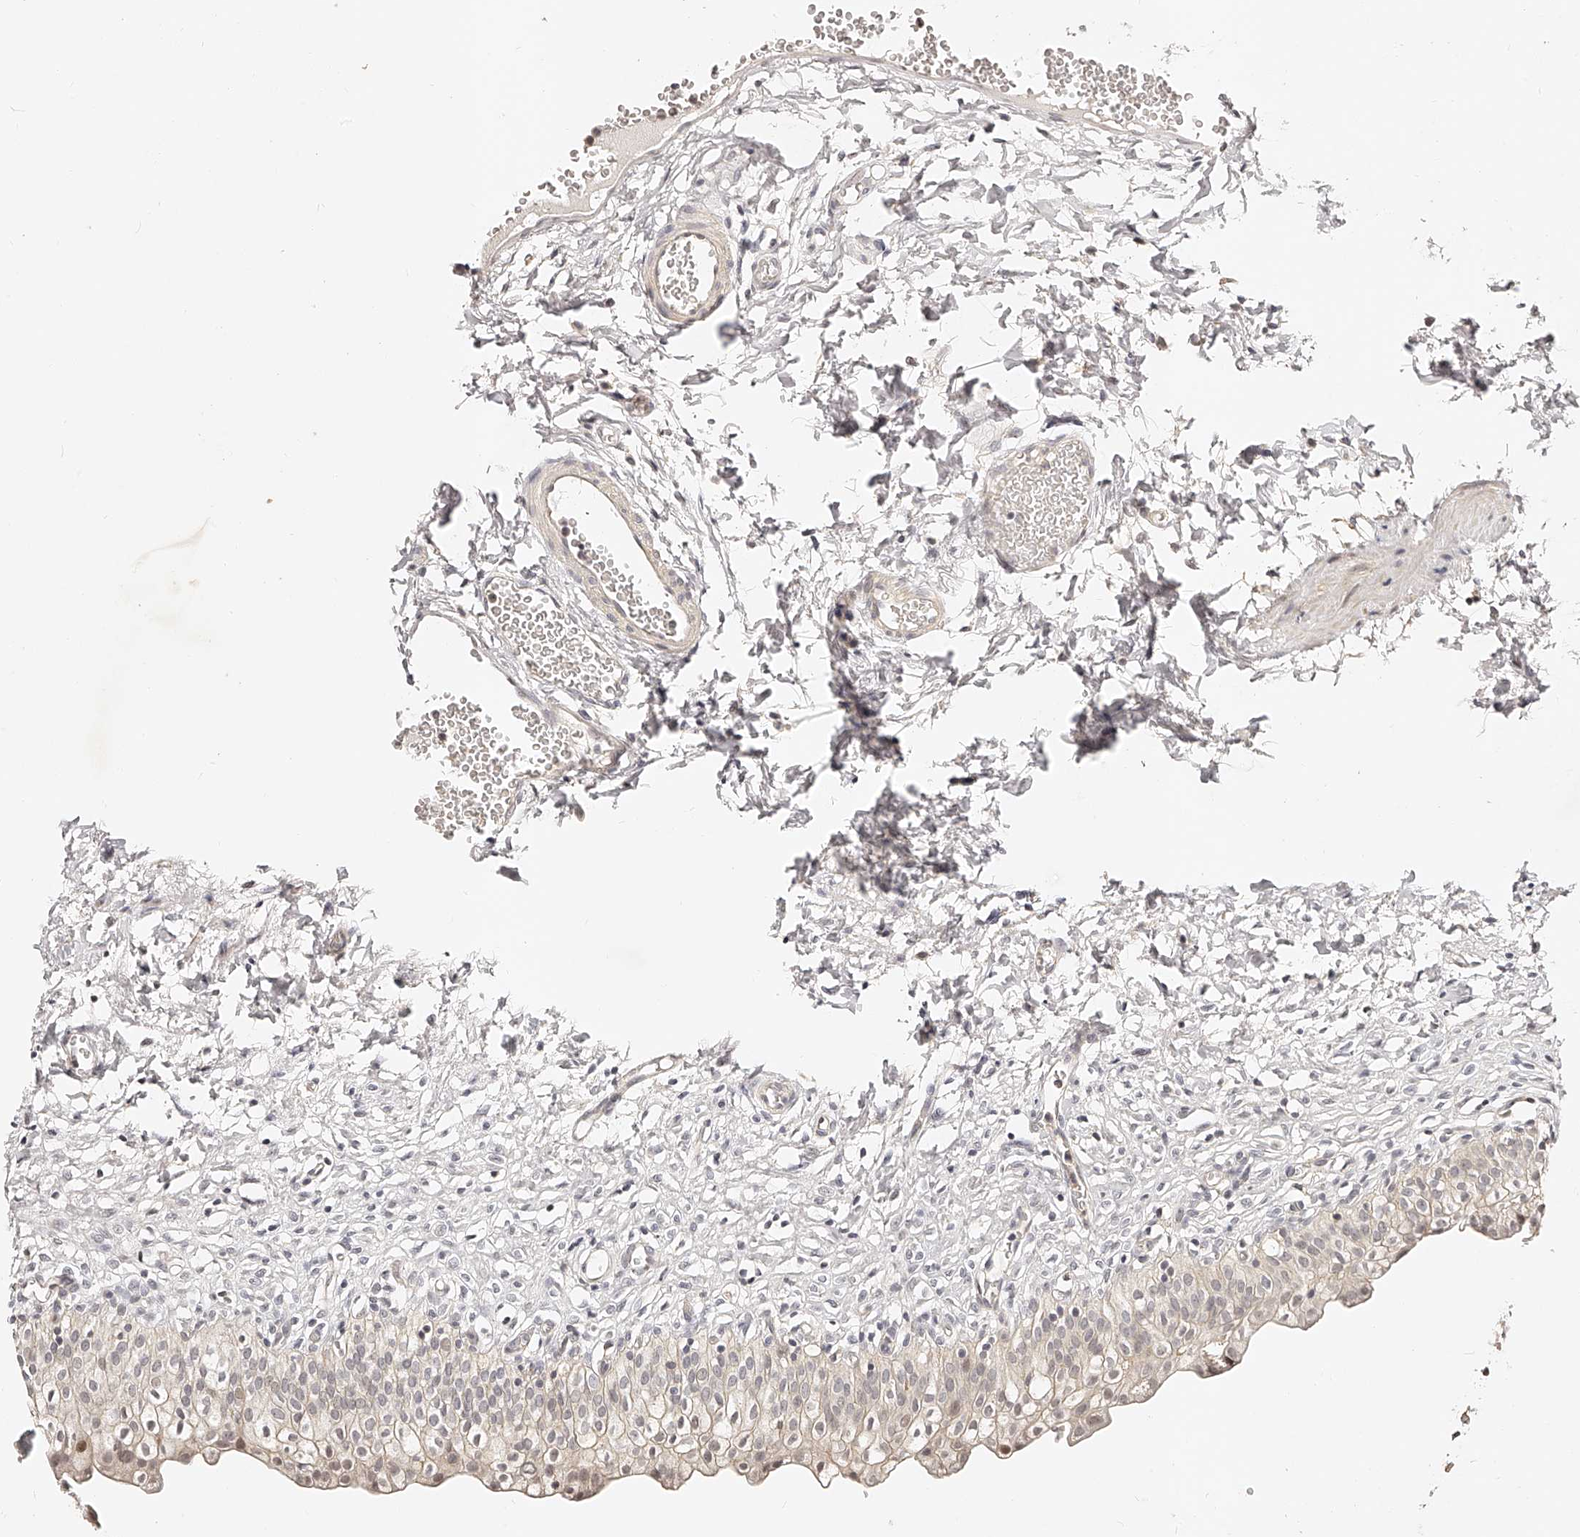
{"staining": {"intensity": "moderate", "quantity": "<25%", "location": "nuclear"}, "tissue": "urinary bladder", "cell_type": "Urothelial cells", "image_type": "normal", "snomed": [{"axis": "morphology", "description": "Normal tissue, NOS"}, {"axis": "topography", "description": "Urinary bladder"}], "caption": "A high-resolution histopathology image shows immunohistochemistry (IHC) staining of unremarkable urinary bladder, which exhibits moderate nuclear expression in approximately <25% of urothelial cells. The protein of interest is stained brown, and the nuclei are stained in blue (DAB IHC with brightfield microscopy, high magnification).", "gene": "ZNF789", "patient": {"sex": "male", "age": 55}}